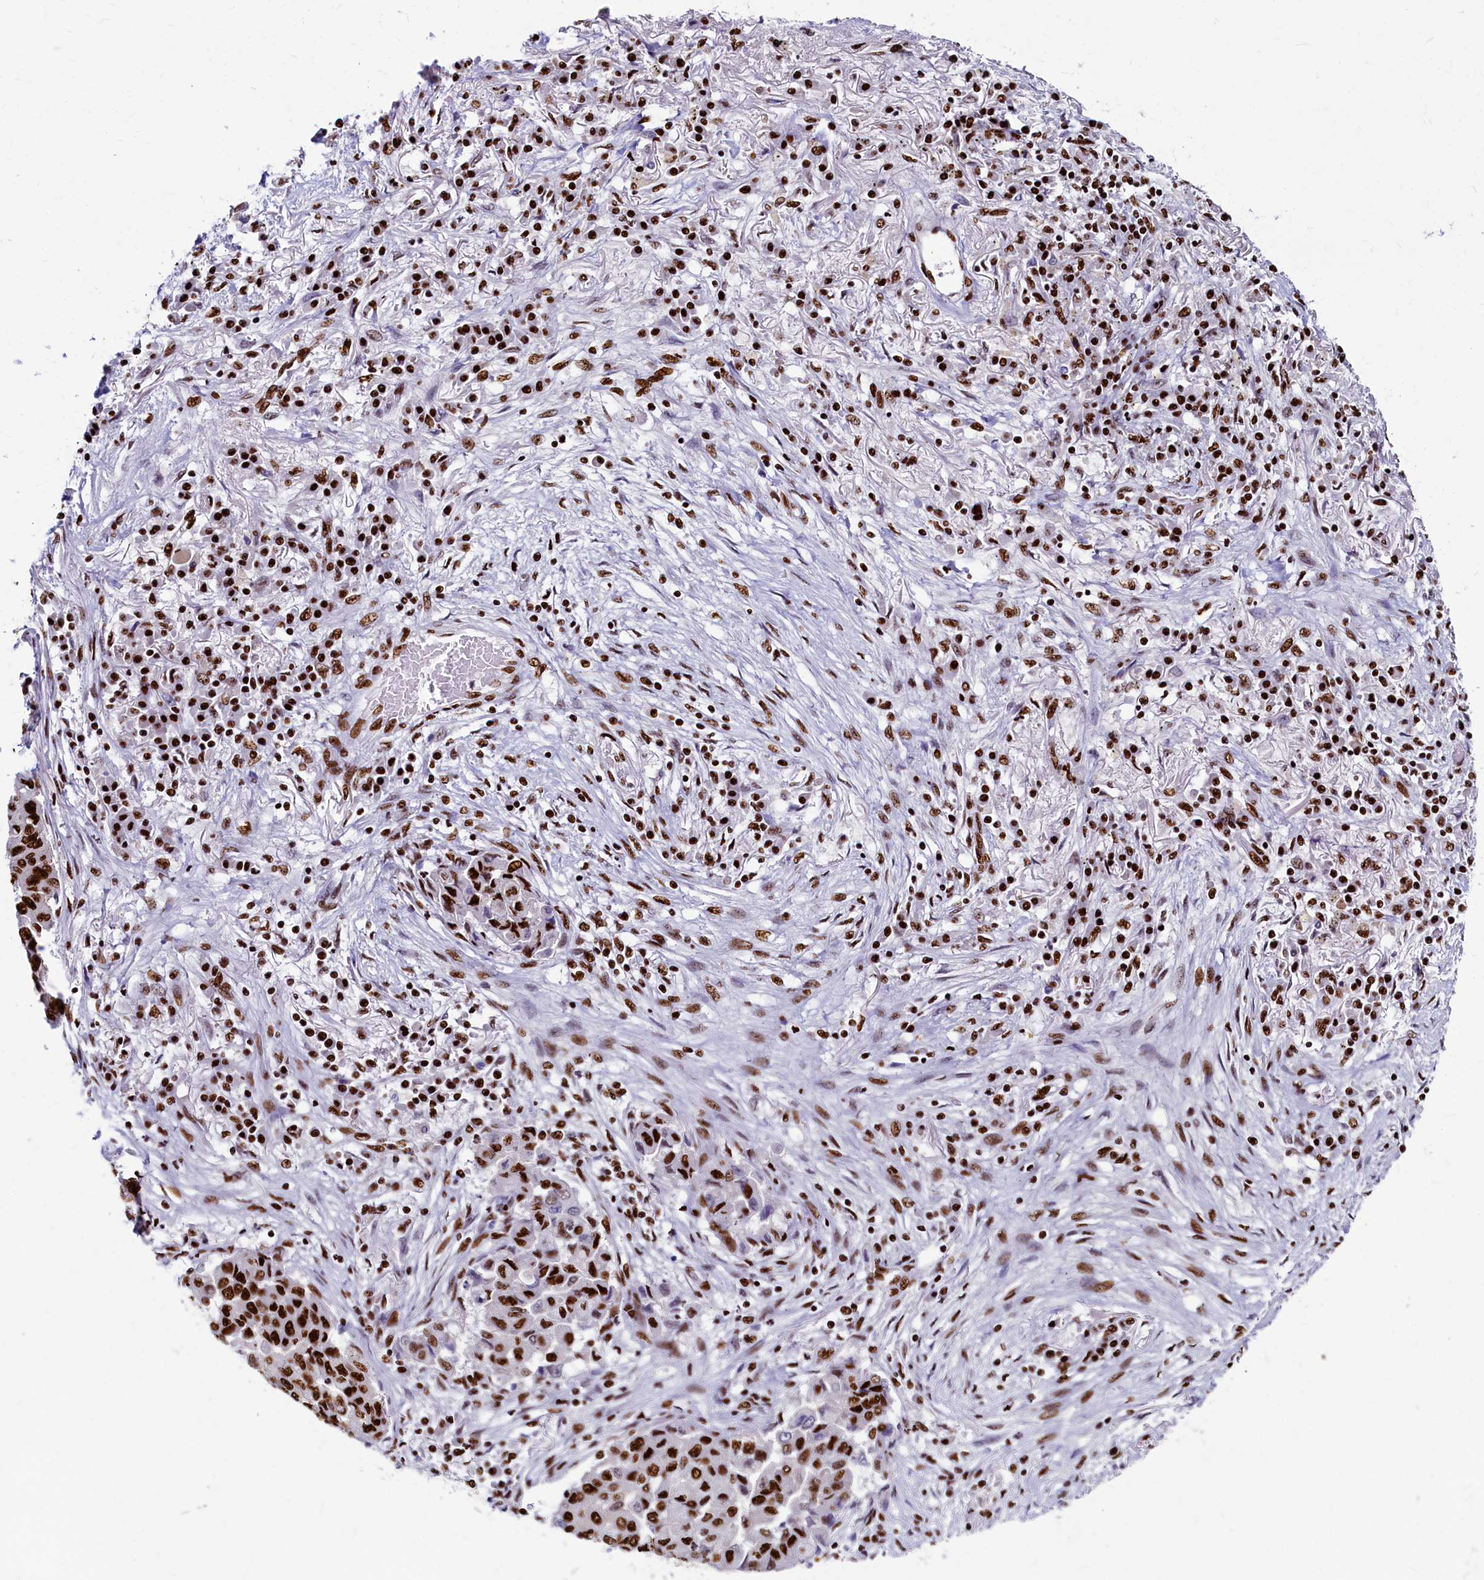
{"staining": {"intensity": "strong", "quantity": ">75%", "location": "nuclear"}, "tissue": "lung cancer", "cell_type": "Tumor cells", "image_type": "cancer", "snomed": [{"axis": "morphology", "description": "Squamous cell carcinoma, NOS"}, {"axis": "topography", "description": "Lung"}], "caption": "Human lung squamous cell carcinoma stained with a brown dye displays strong nuclear positive staining in approximately >75% of tumor cells.", "gene": "SRRM2", "patient": {"sex": "male", "age": 74}}